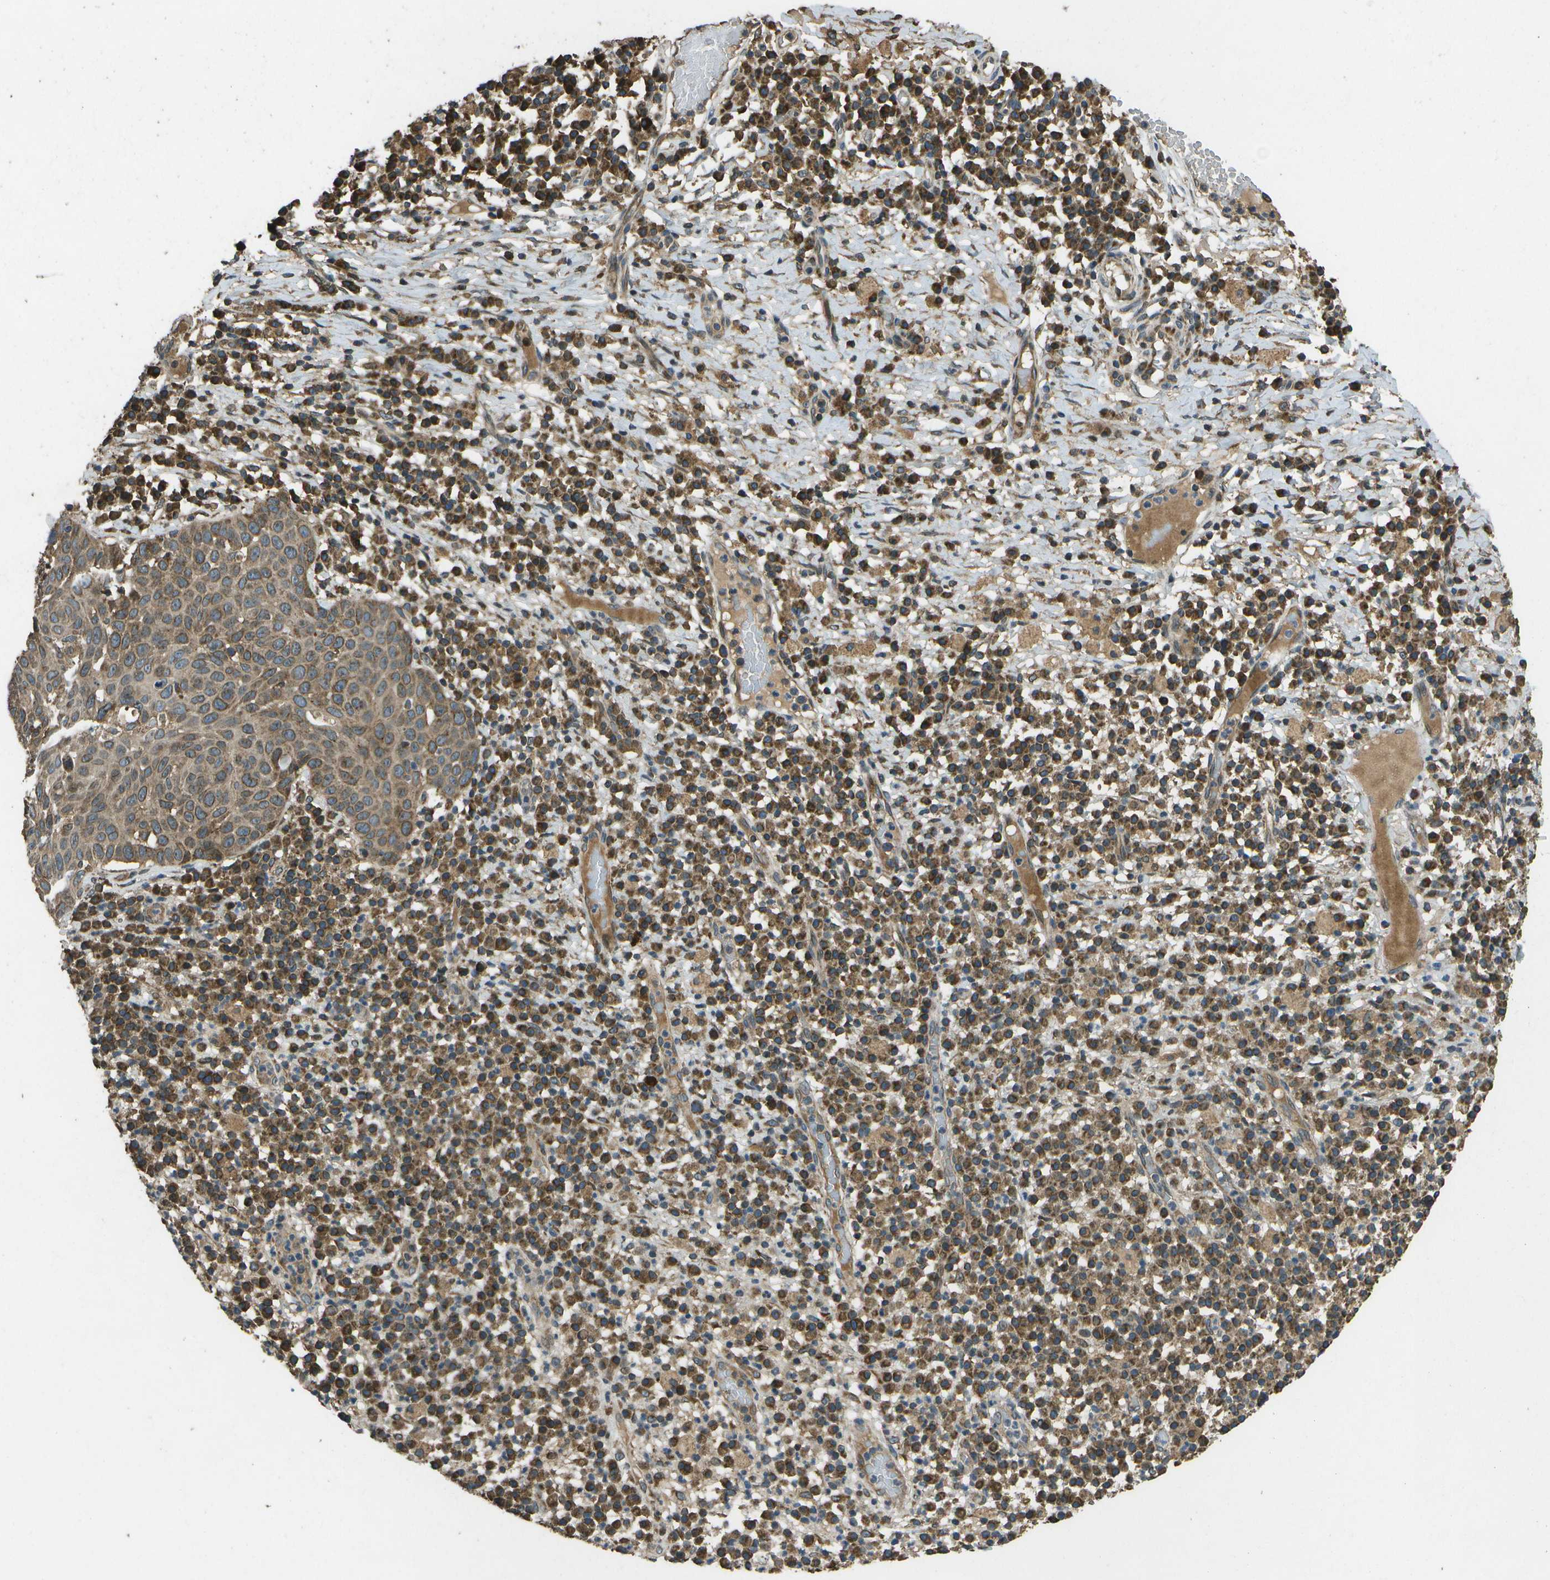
{"staining": {"intensity": "moderate", "quantity": ">75%", "location": "cytoplasmic/membranous"}, "tissue": "skin cancer", "cell_type": "Tumor cells", "image_type": "cancer", "snomed": [{"axis": "morphology", "description": "Squamous cell carcinoma in situ, NOS"}, {"axis": "morphology", "description": "Squamous cell carcinoma, NOS"}, {"axis": "topography", "description": "Skin"}], "caption": "Tumor cells show medium levels of moderate cytoplasmic/membranous positivity in approximately >75% of cells in human skin squamous cell carcinoma in situ.", "gene": "HFE", "patient": {"sex": "male", "age": 93}}